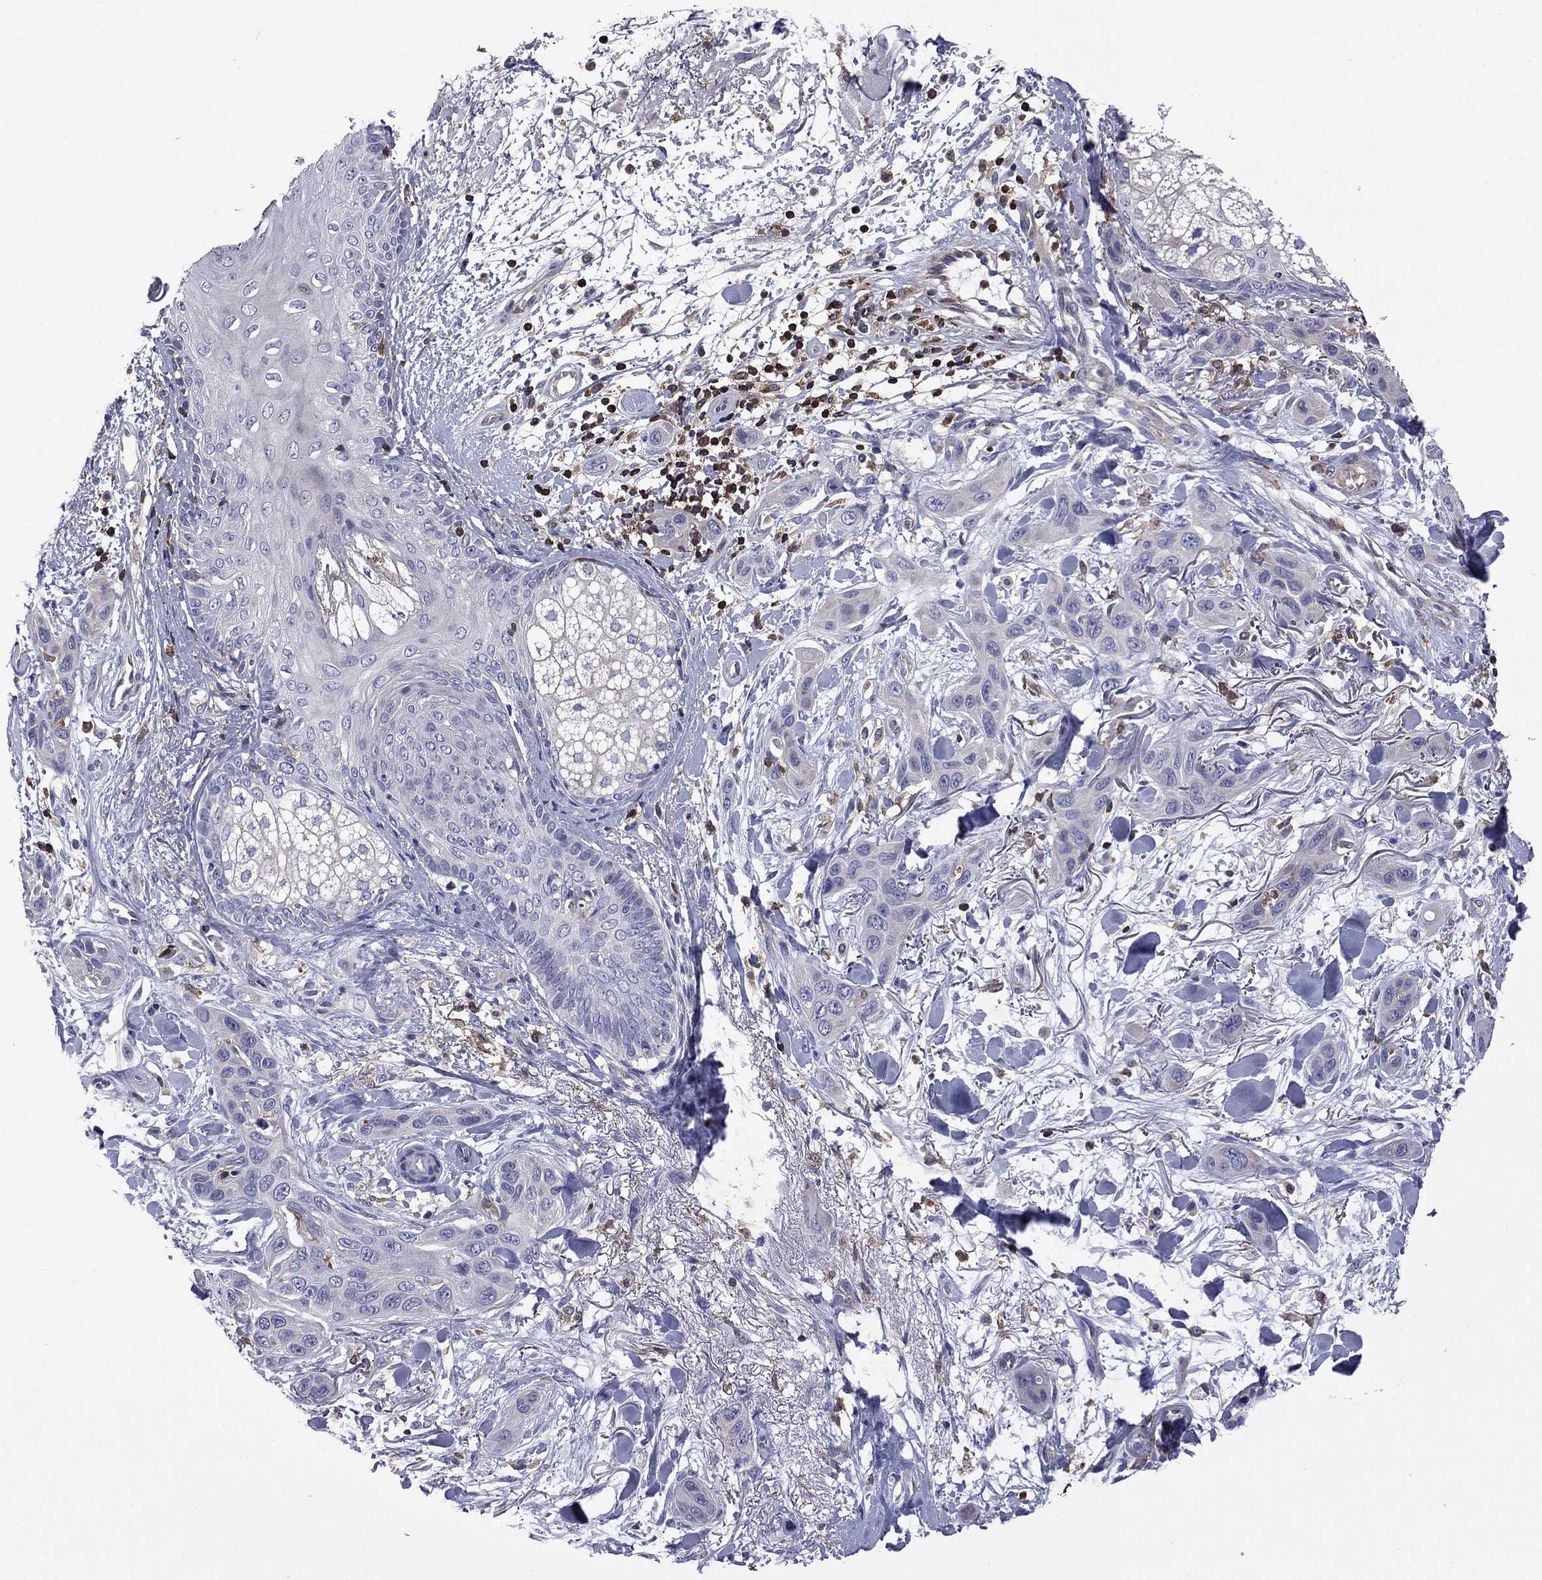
{"staining": {"intensity": "negative", "quantity": "none", "location": "none"}, "tissue": "skin cancer", "cell_type": "Tumor cells", "image_type": "cancer", "snomed": [{"axis": "morphology", "description": "Squamous cell carcinoma, NOS"}, {"axis": "topography", "description": "Skin"}], "caption": "Immunohistochemistry (IHC) of skin cancer displays no positivity in tumor cells. (Immunohistochemistry (IHC), brightfield microscopy, high magnification).", "gene": "ARHGAP45", "patient": {"sex": "male", "age": 78}}